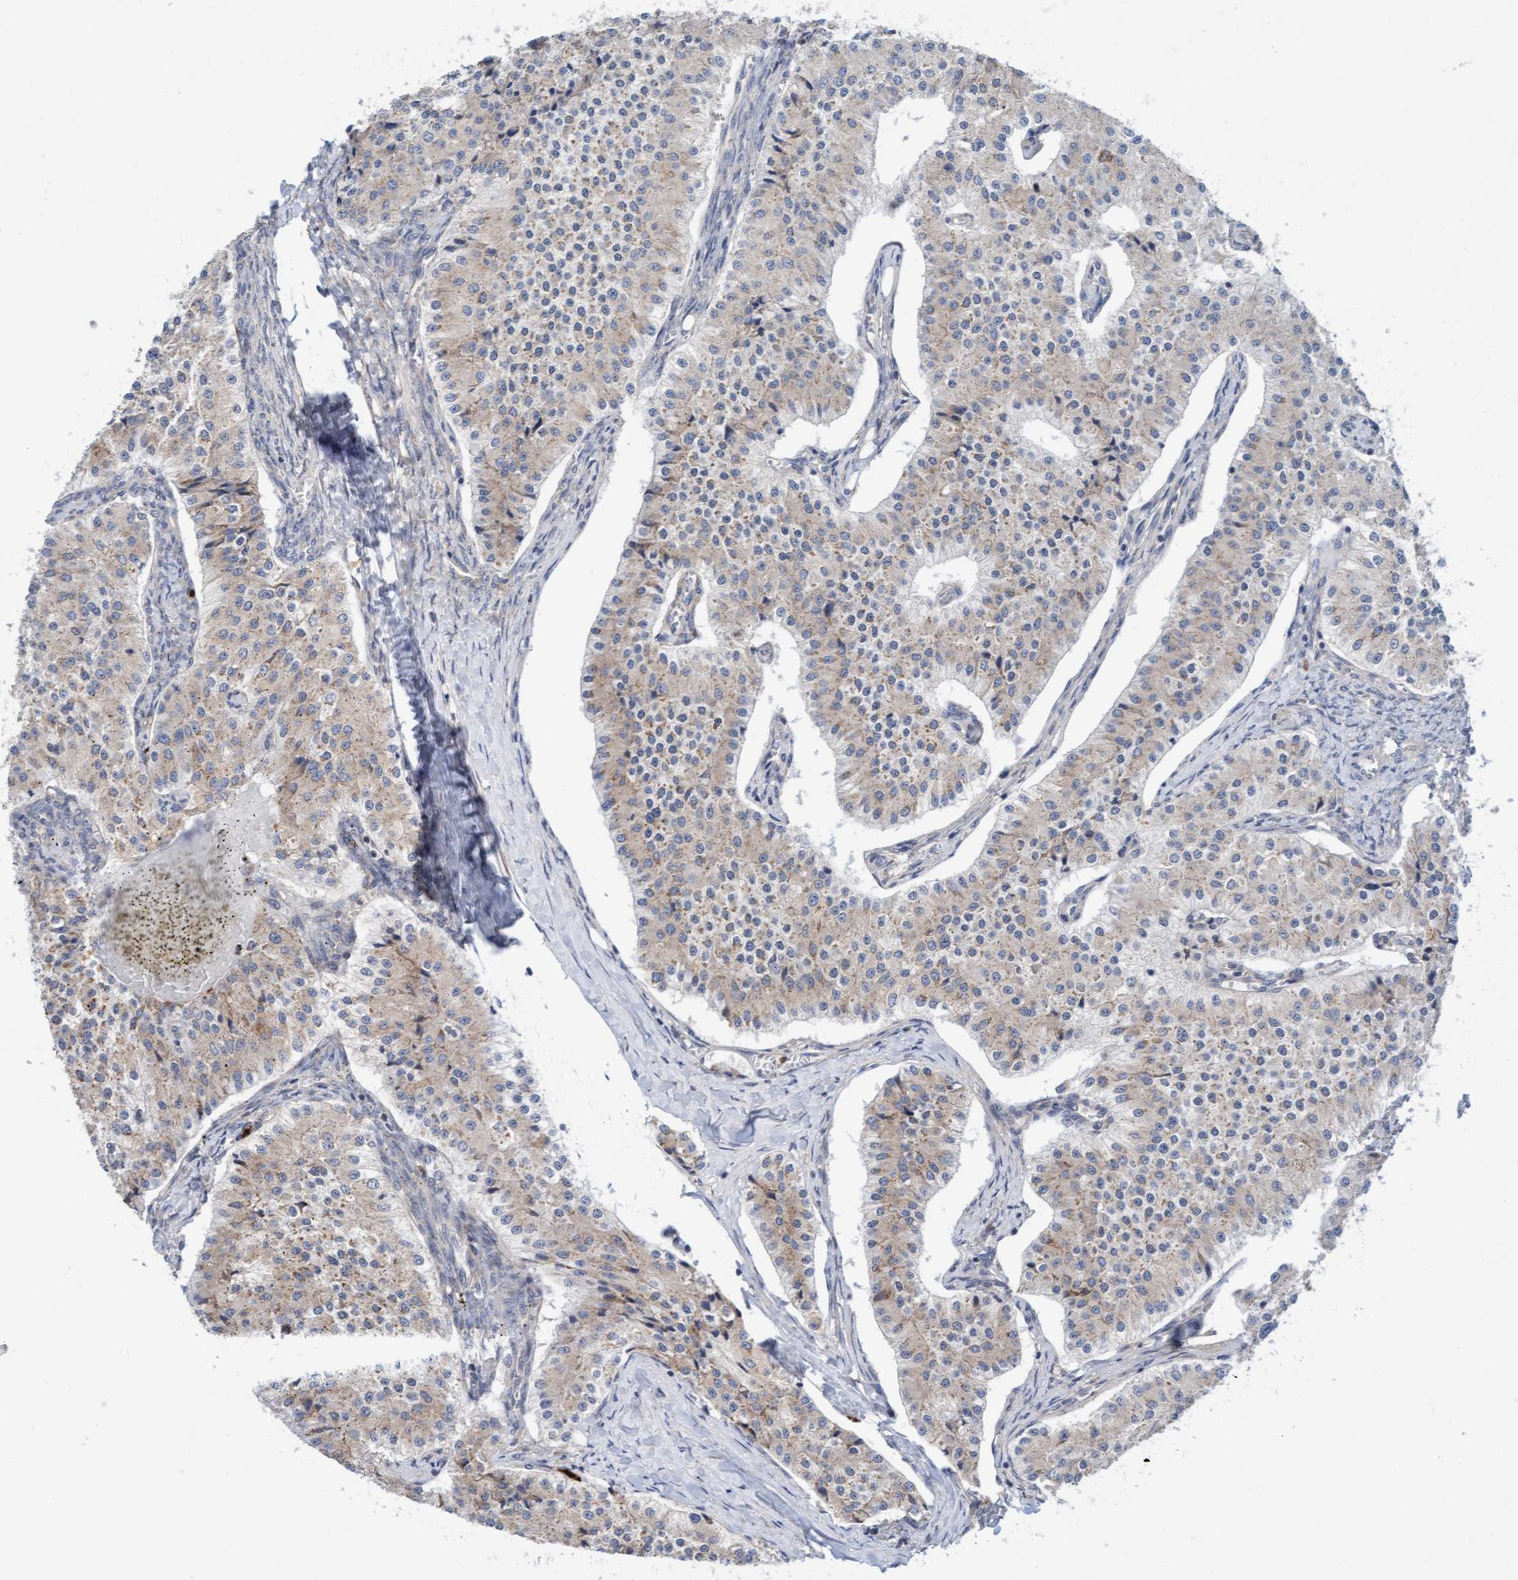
{"staining": {"intensity": "weak", "quantity": "25%-75%", "location": "cytoplasmic/membranous"}, "tissue": "carcinoid", "cell_type": "Tumor cells", "image_type": "cancer", "snomed": [{"axis": "morphology", "description": "Carcinoid, malignant, NOS"}, {"axis": "topography", "description": "Colon"}], "caption": "High-power microscopy captured an IHC histopathology image of carcinoid, revealing weak cytoplasmic/membranous positivity in approximately 25%-75% of tumor cells.", "gene": "MMP8", "patient": {"sex": "female", "age": 52}}